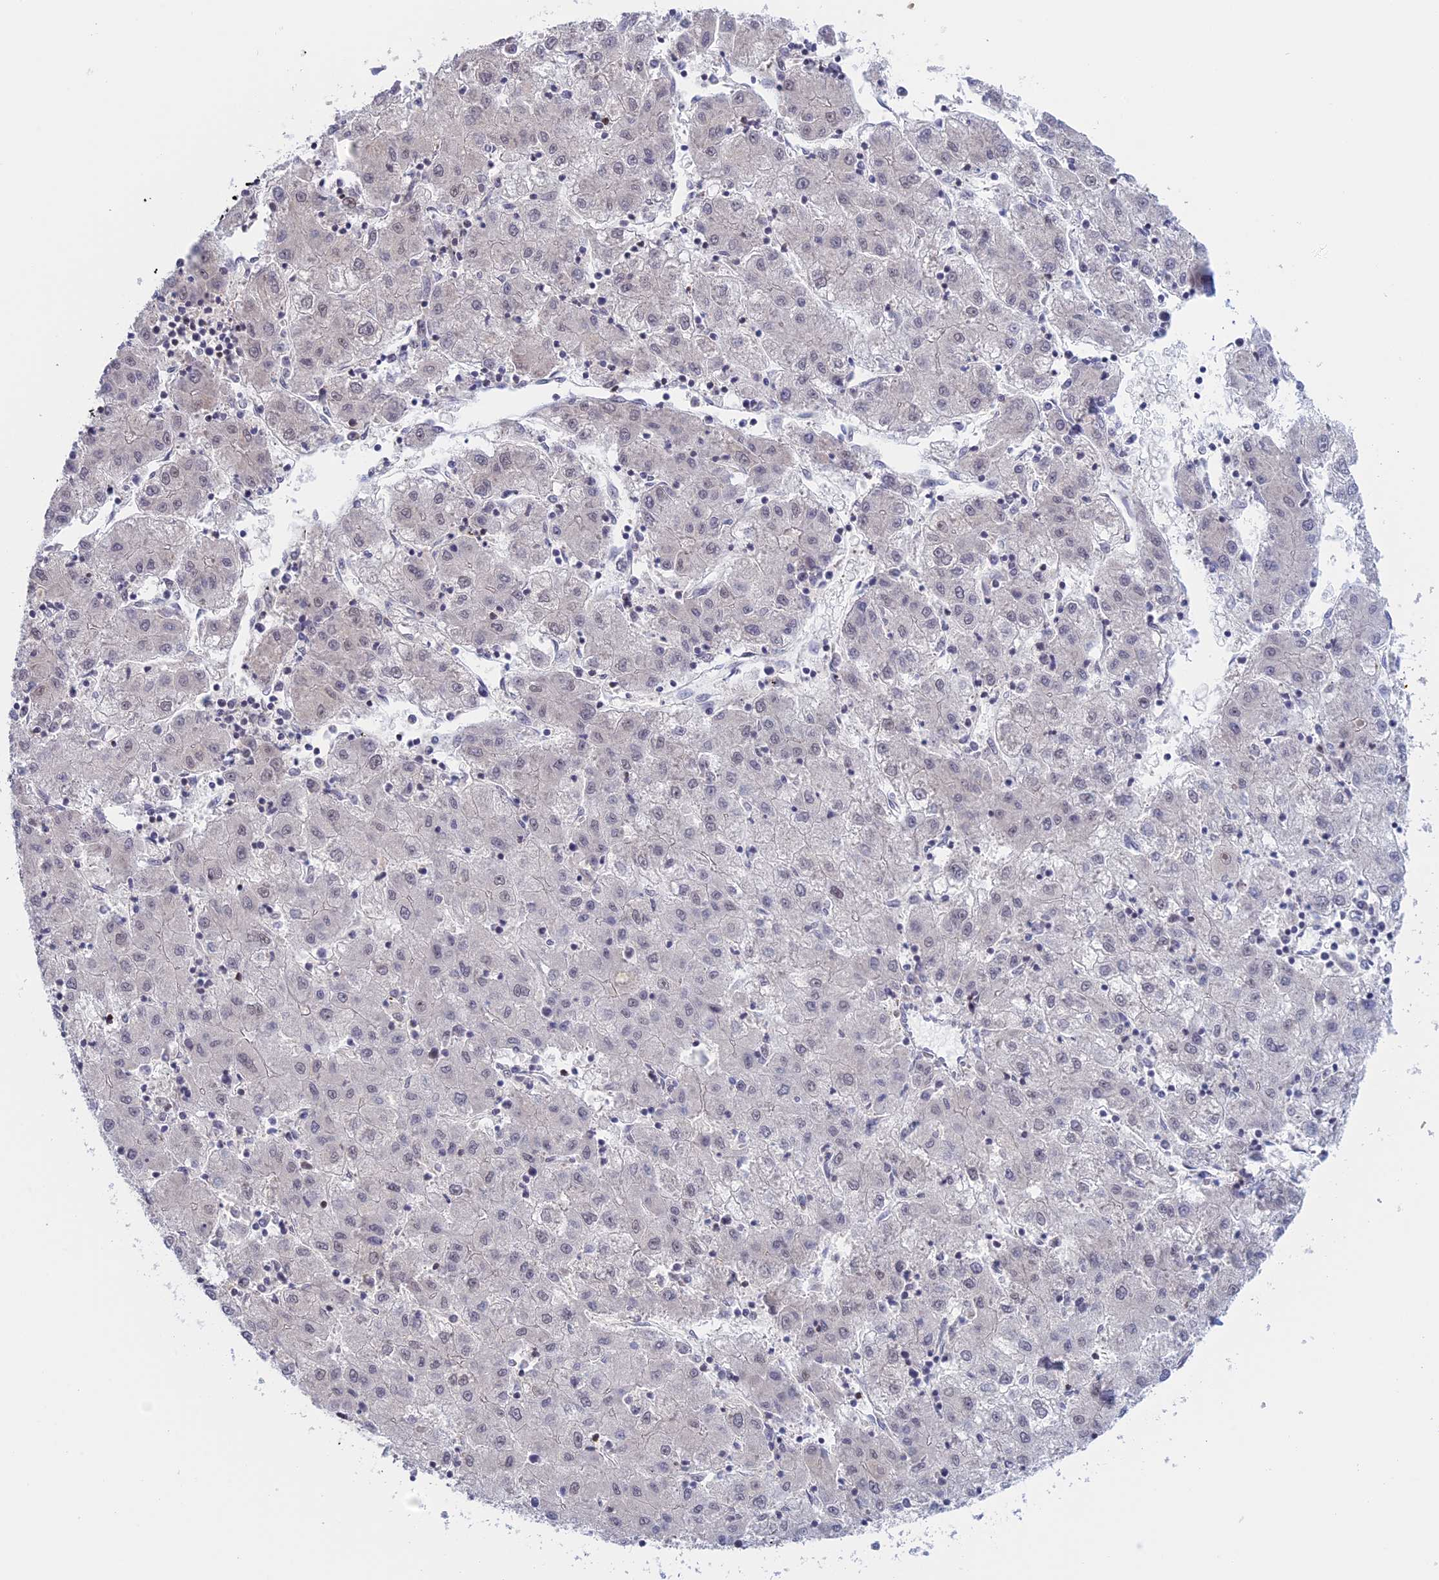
{"staining": {"intensity": "weak", "quantity": "<25%", "location": "nuclear"}, "tissue": "liver cancer", "cell_type": "Tumor cells", "image_type": "cancer", "snomed": [{"axis": "morphology", "description": "Carcinoma, Hepatocellular, NOS"}, {"axis": "topography", "description": "Liver"}], "caption": "Tumor cells are negative for protein expression in human hepatocellular carcinoma (liver).", "gene": "GSKIP", "patient": {"sex": "male", "age": 72}}